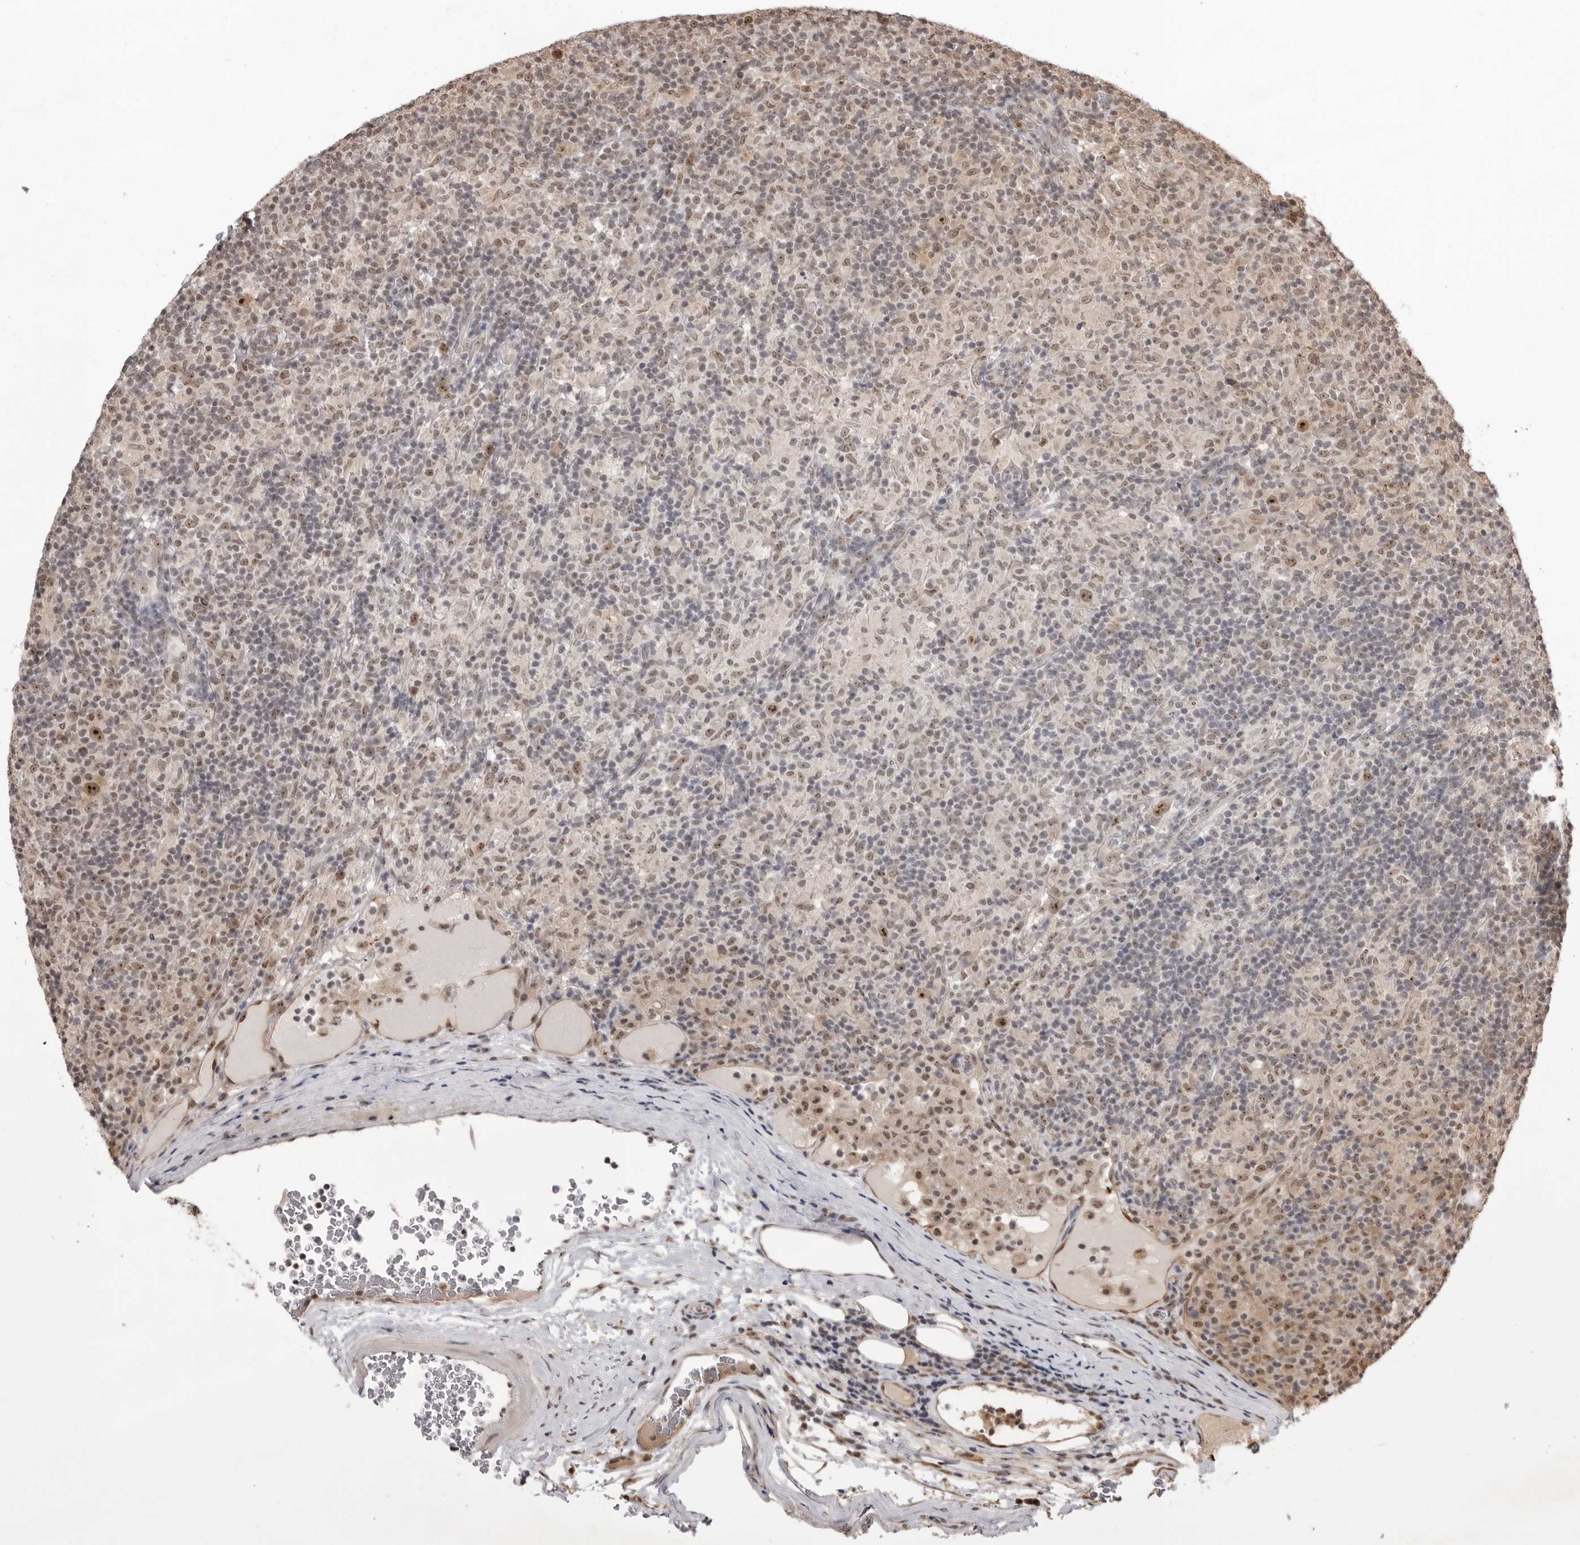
{"staining": {"intensity": "moderate", "quantity": ">75%", "location": "nuclear"}, "tissue": "lymphoma", "cell_type": "Tumor cells", "image_type": "cancer", "snomed": [{"axis": "morphology", "description": "Hodgkin's disease, NOS"}, {"axis": "topography", "description": "Lymph node"}], "caption": "A high-resolution histopathology image shows immunohistochemistry (IHC) staining of lymphoma, which shows moderate nuclear staining in about >75% of tumor cells. The protein is shown in brown color, while the nuclei are stained blue.", "gene": "EXOSC10", "patient": {"sex": "male", "age": 70}}